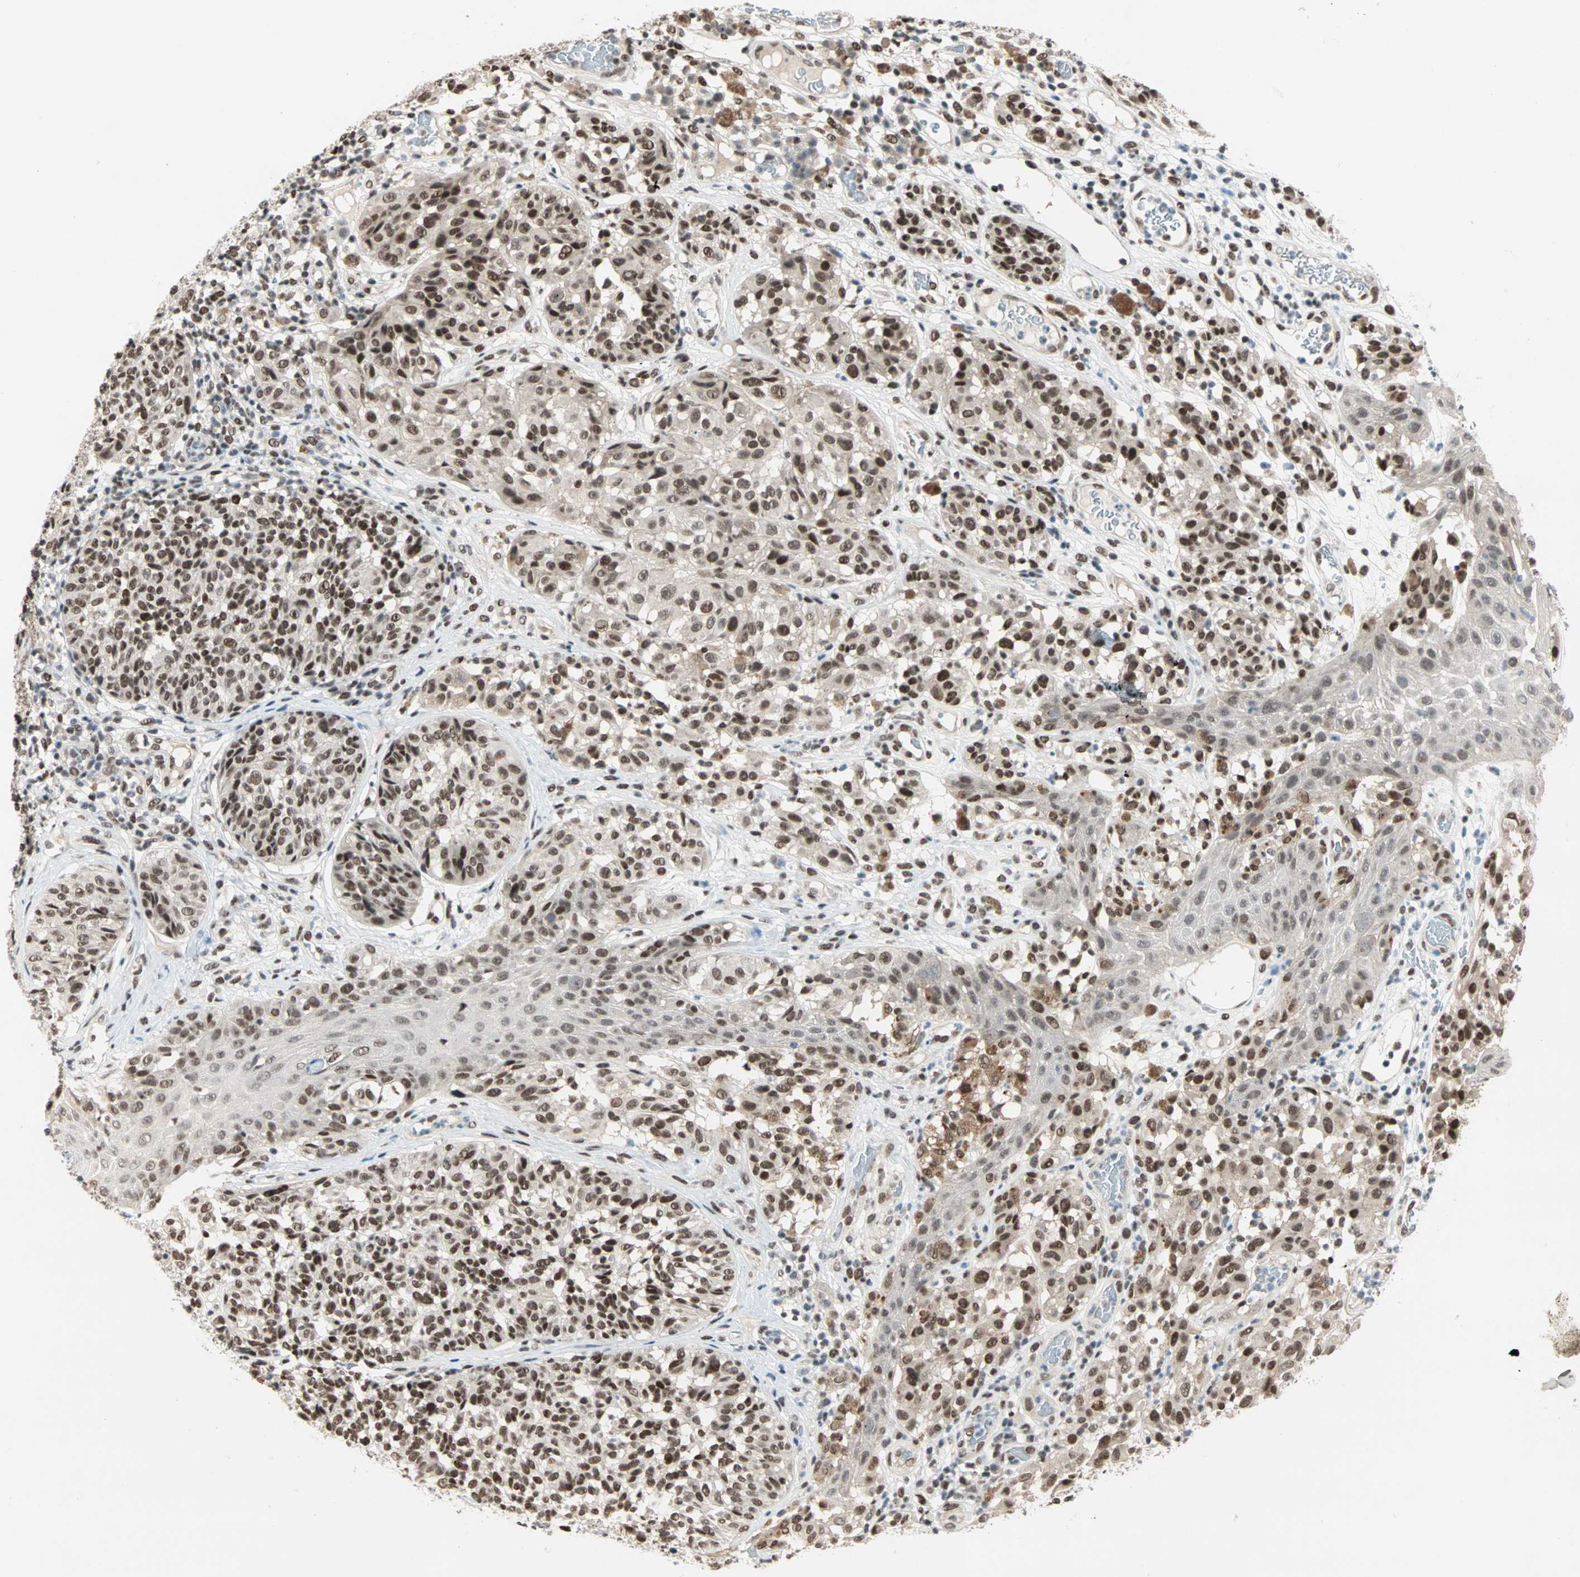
{"staining": {"intensity": "strong", "quantity": ">75%", "location": "nuclear"}, "tissue": "melanoma", "cell_type": "Tumor cells", "image_type": "cancer", "snomed": [{"axis": "morphology", "description": "Malignant melanoma, NOS"}, {"axis": "topography", "description": "Skin"}], "caption": "Tumor cells reveal strong nuclear positivity in approximately >75% of cells in malignant melanoma.", "gene": "BLM", "patient": {"sex": "female", "age": 46}}